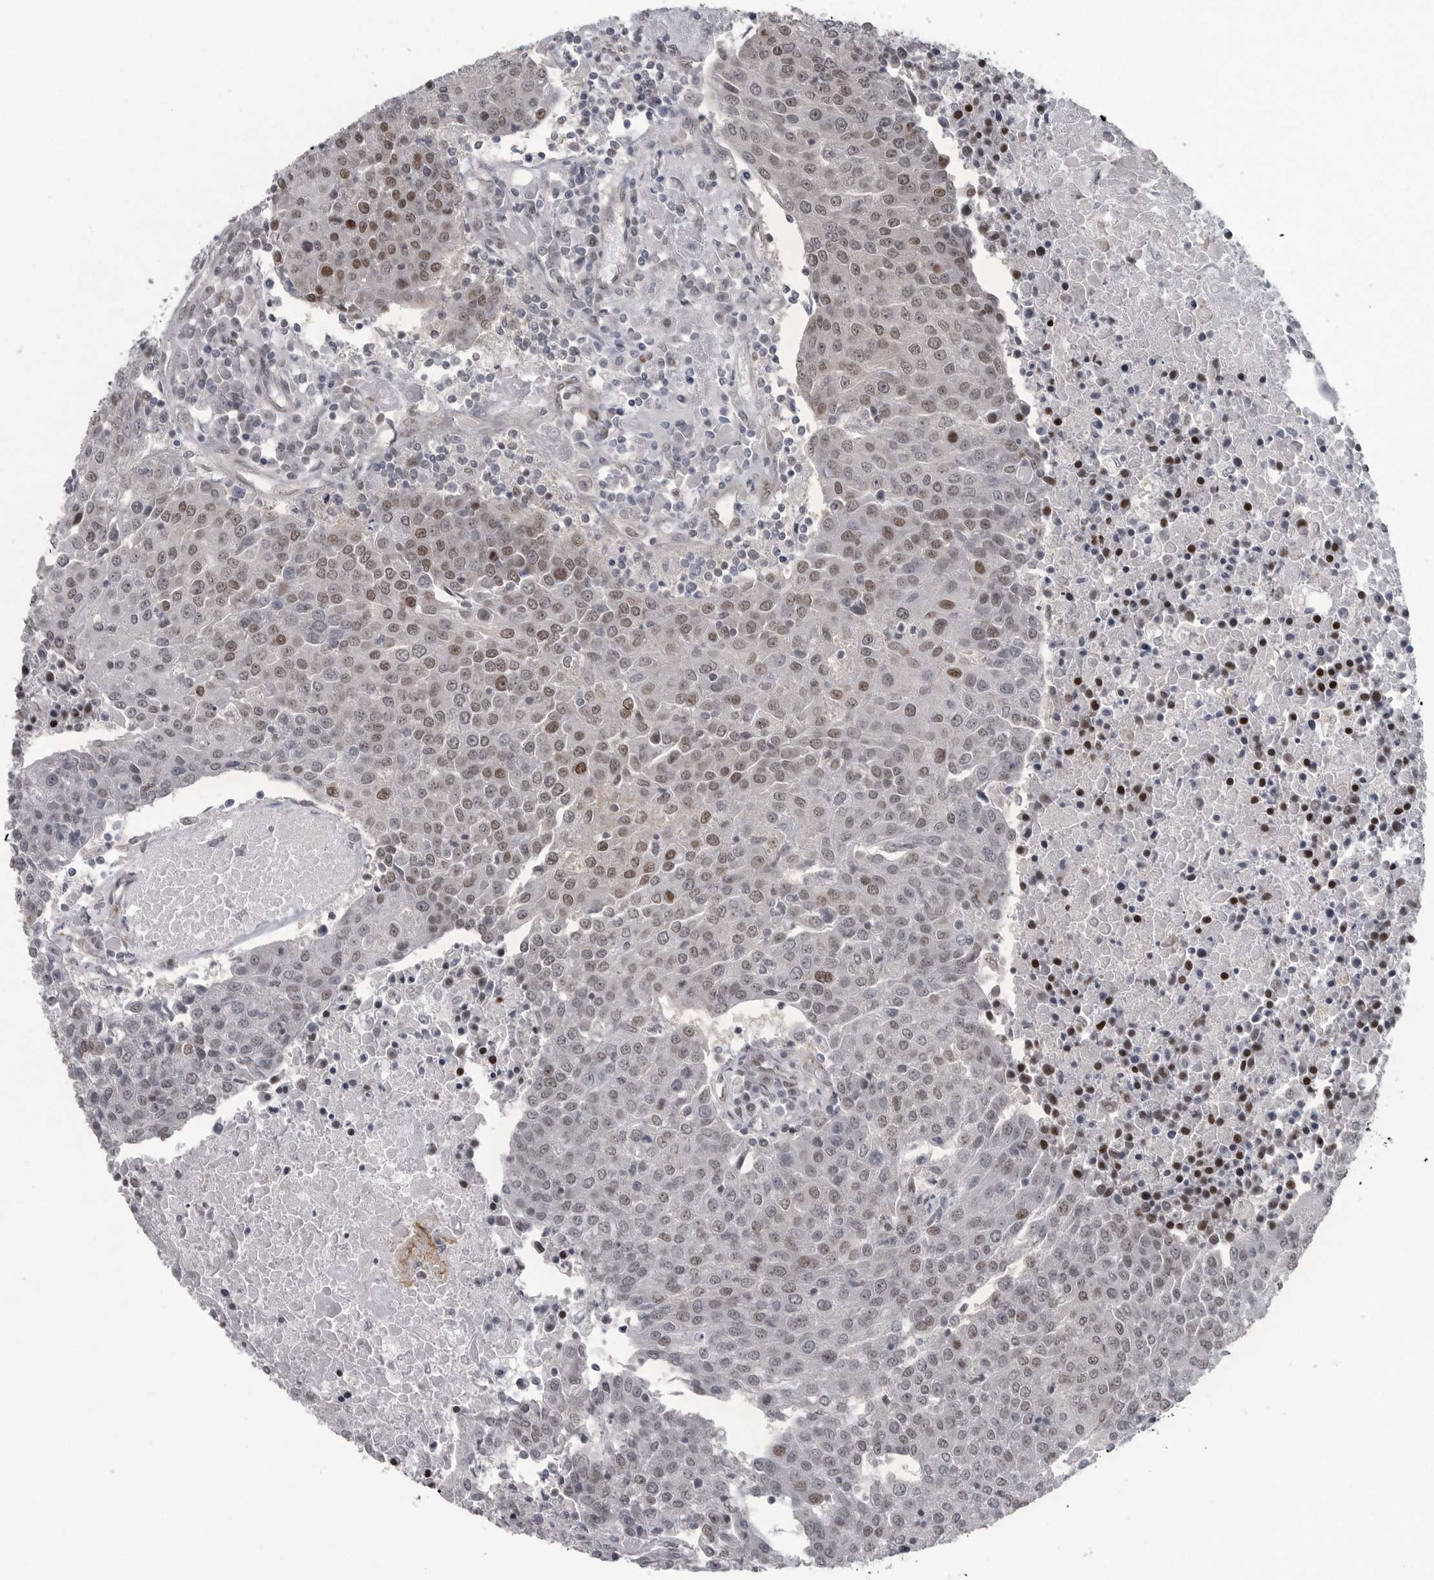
{"staining": {"intensity": "moderate", "quantity": "<25%", "location": "nuclear"}, "tissue": "urothelial cancer", "cell_type": "Tumor cells", "image_type": "cancer", "snomed": [{"axis": "morphology", "description": "Urothelial carcinoma, High grade"}, {"axis": "topography", "description": "Urinary bladder"}], "caption": "Tumor cells reveal low levels of moderate nuclear staining in about <25% of cells in urothelial cancer. (DAB IHC with brightfield microscopy, high magnification).", "gene": "HMGN3", "patient": {"sex": "female", "age": 85}}